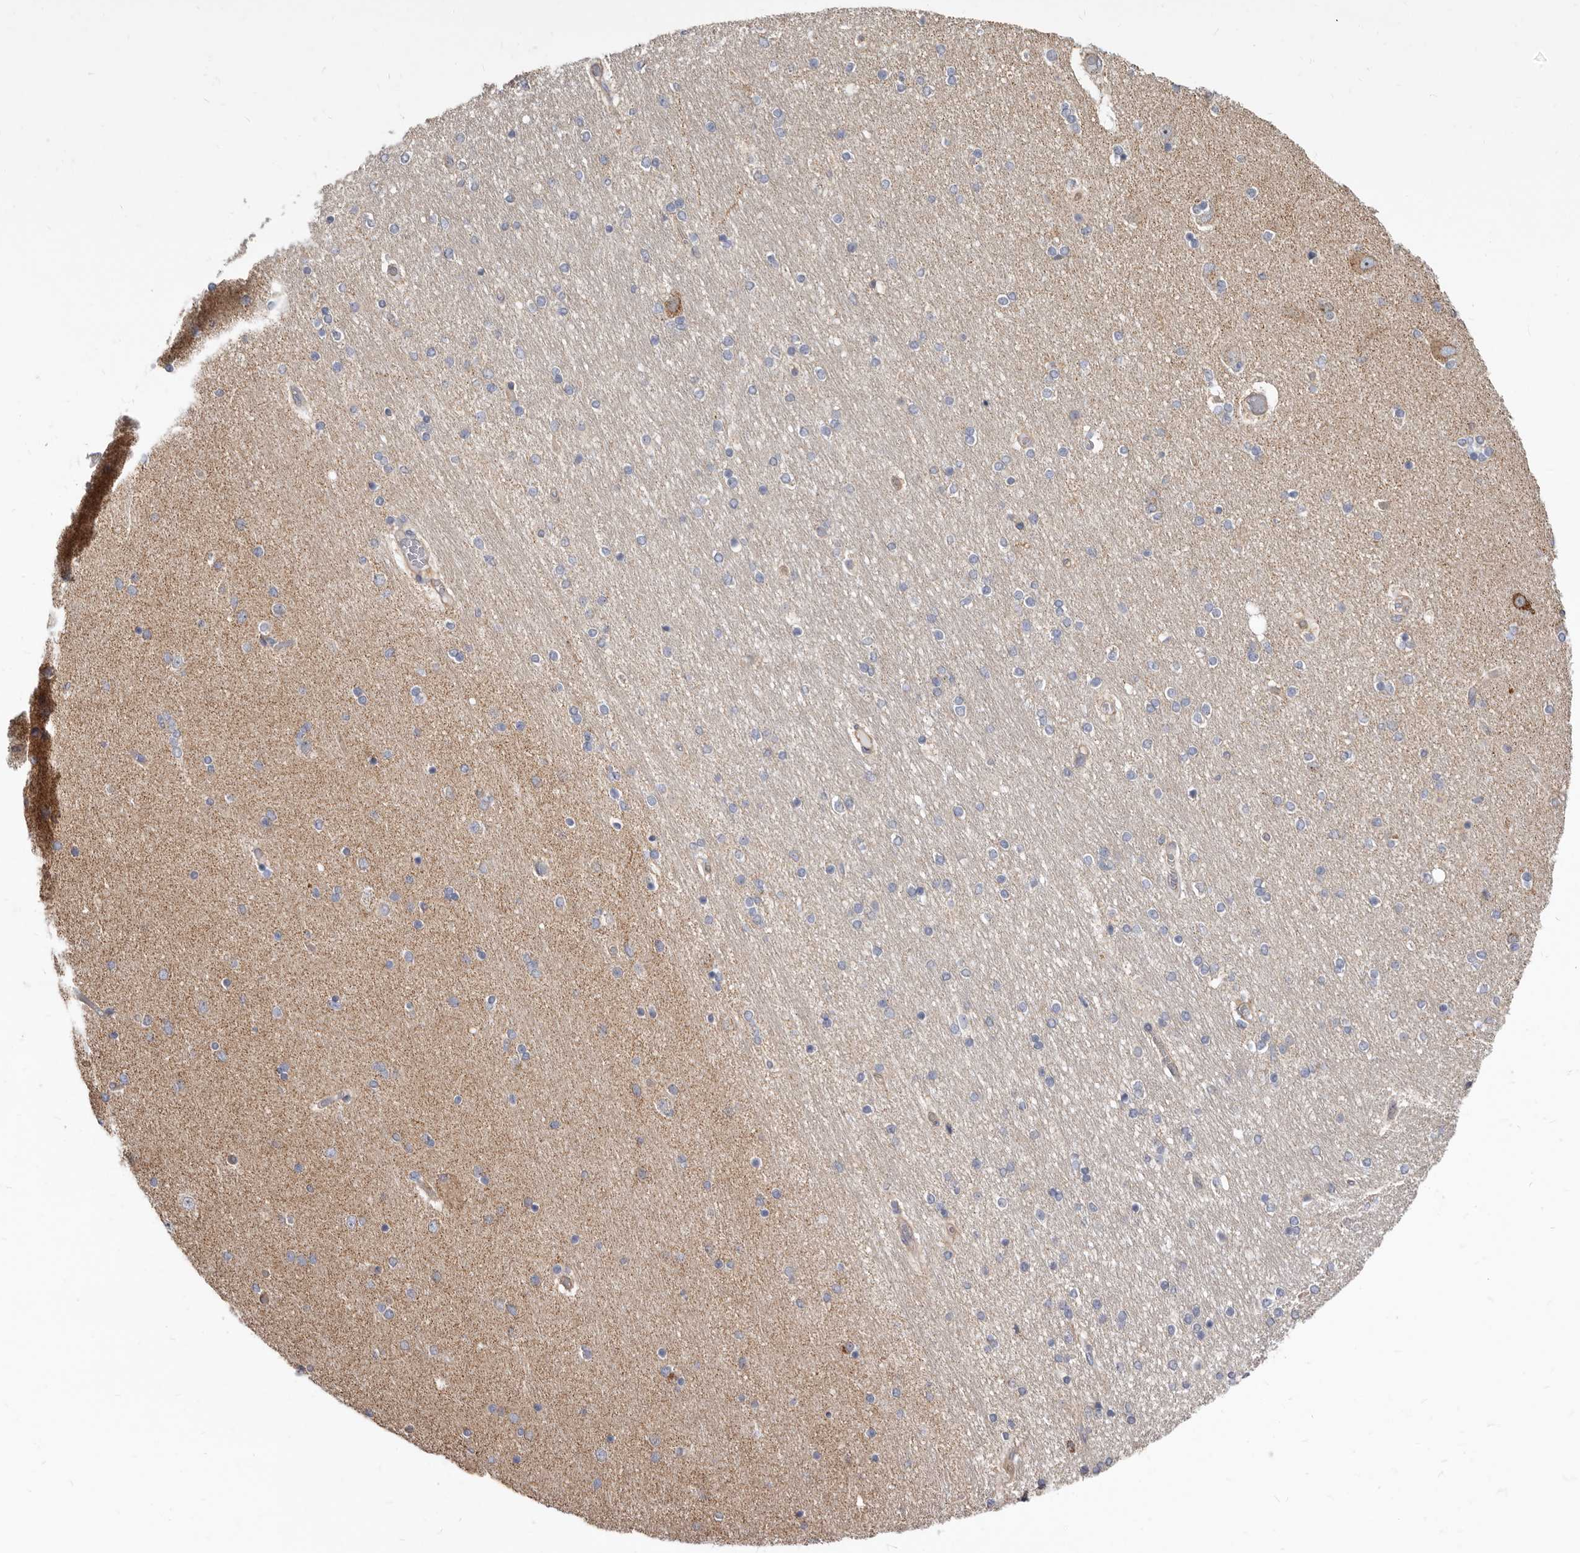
{"staining": {"intensity": "negative", "quantity": "none", "location": "none"}, "tissue": "hippocampus", "cell_type": "Glial cells", "image_type": "normal", "snomed": [{"axis": "morphology", "description": "Normal tissue, NOS"}, {"axis": "topography", "description": "Hippocampus"}], "caption": "Immunohistochemistry photomicrograph of normal hippocampus: human hippocampus stained with DAB shows no significant protein expression in glial cells. (Stains: DAB IHC with hematoxylin counter stain, Microscopy: brightfield microscopy at high magnification).", "gene": "FMO2", "patient": {"sex": "female", "age": 54}}